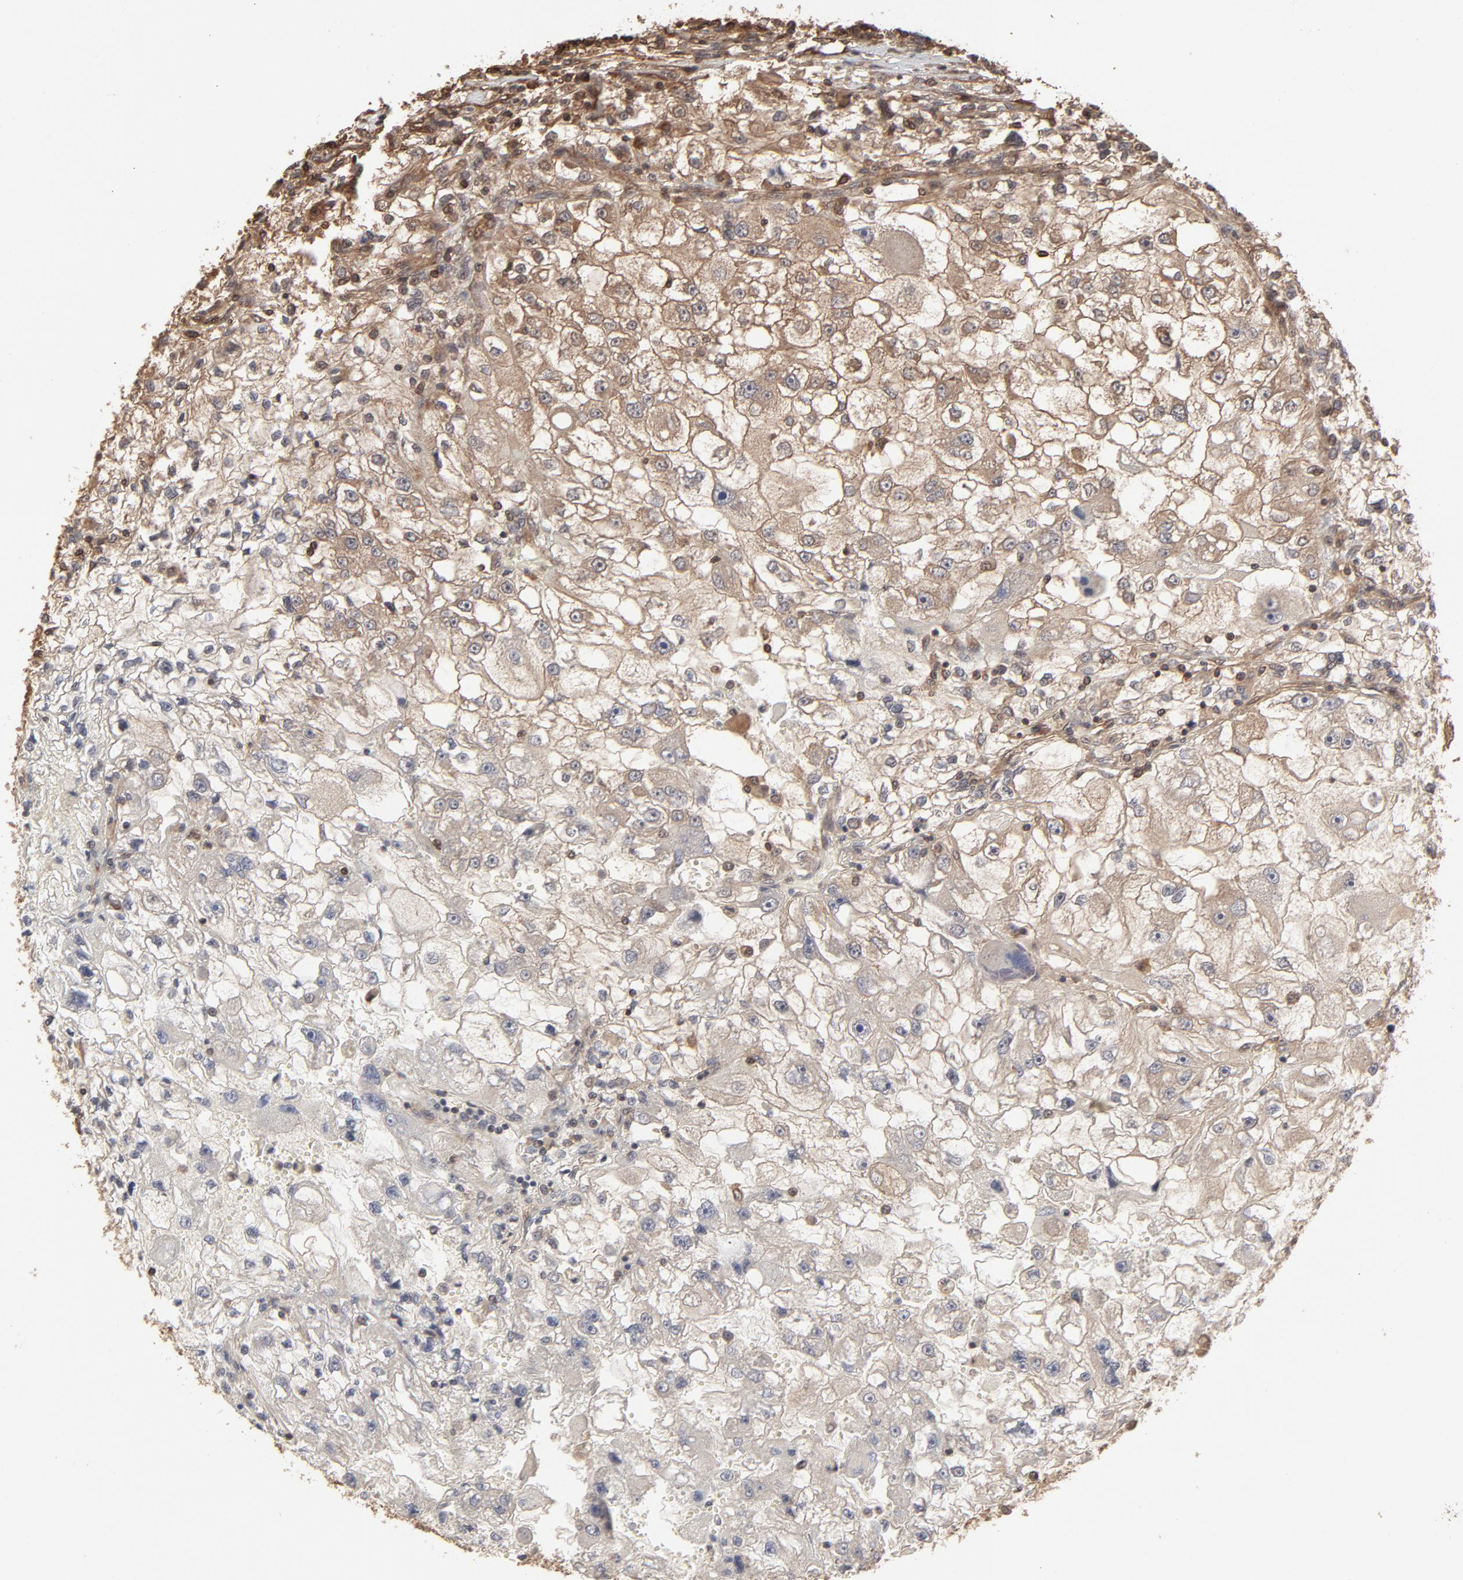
{"staining": {"intensity": "moderate", "quantity": "25%-75%", "location": "cytoplasmic/membranous"}, "tissue": "renal cancer", "cell_type": "Tumor cells", "image_type": "cancer", "snomed": [{"axis": "morphology", "description": "Adenocarcinoma, NOS"}, {"axis": "topography", "description": "Kidney"}], "caption": "Renal cancer tissue shows moderate cytoplasmic/membranous staining in about 25%-75% of tumor cells (IHC, brightfield microscopy, high magnification).", "gene": "PPP2CA", "patient": {"sex": "female", "age": 83}}